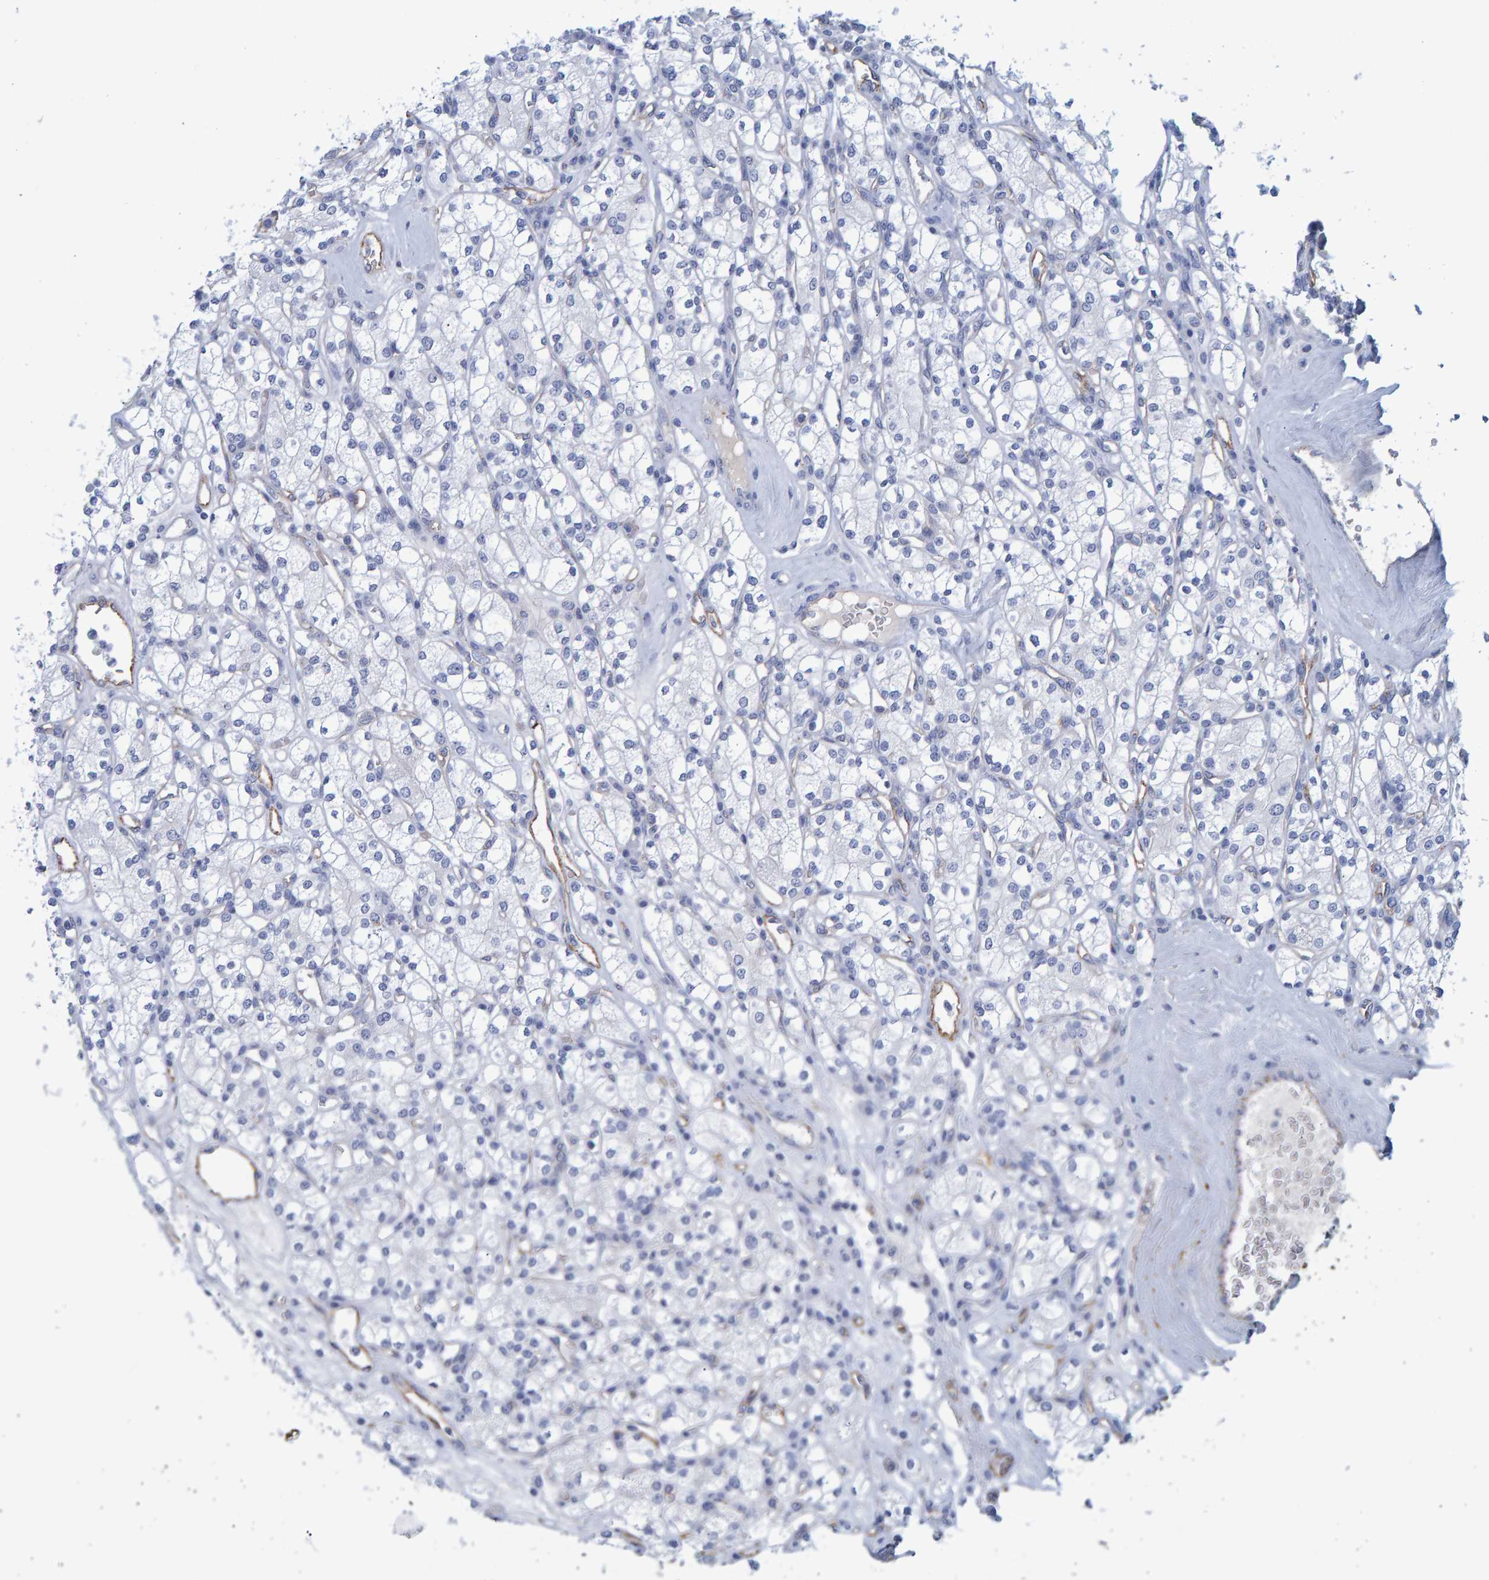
{"staining": {"intensity": "negative", "quantity": "none", "location": "none"}, "tissue": "renal cancer", "cell_type": "Tumor cells", "image_type": "cancer", "snomed": [{"axis": "morphology", "description": "Adenocarcinoma, NOS"}, {"axis": "topography", "description": "Kidney"}], "caption": "Tumor cells show no significant staining in adenocarcinoma (renal).", "gene": "SLC34A3", "patient": {"sex": "male", "age": 77}}